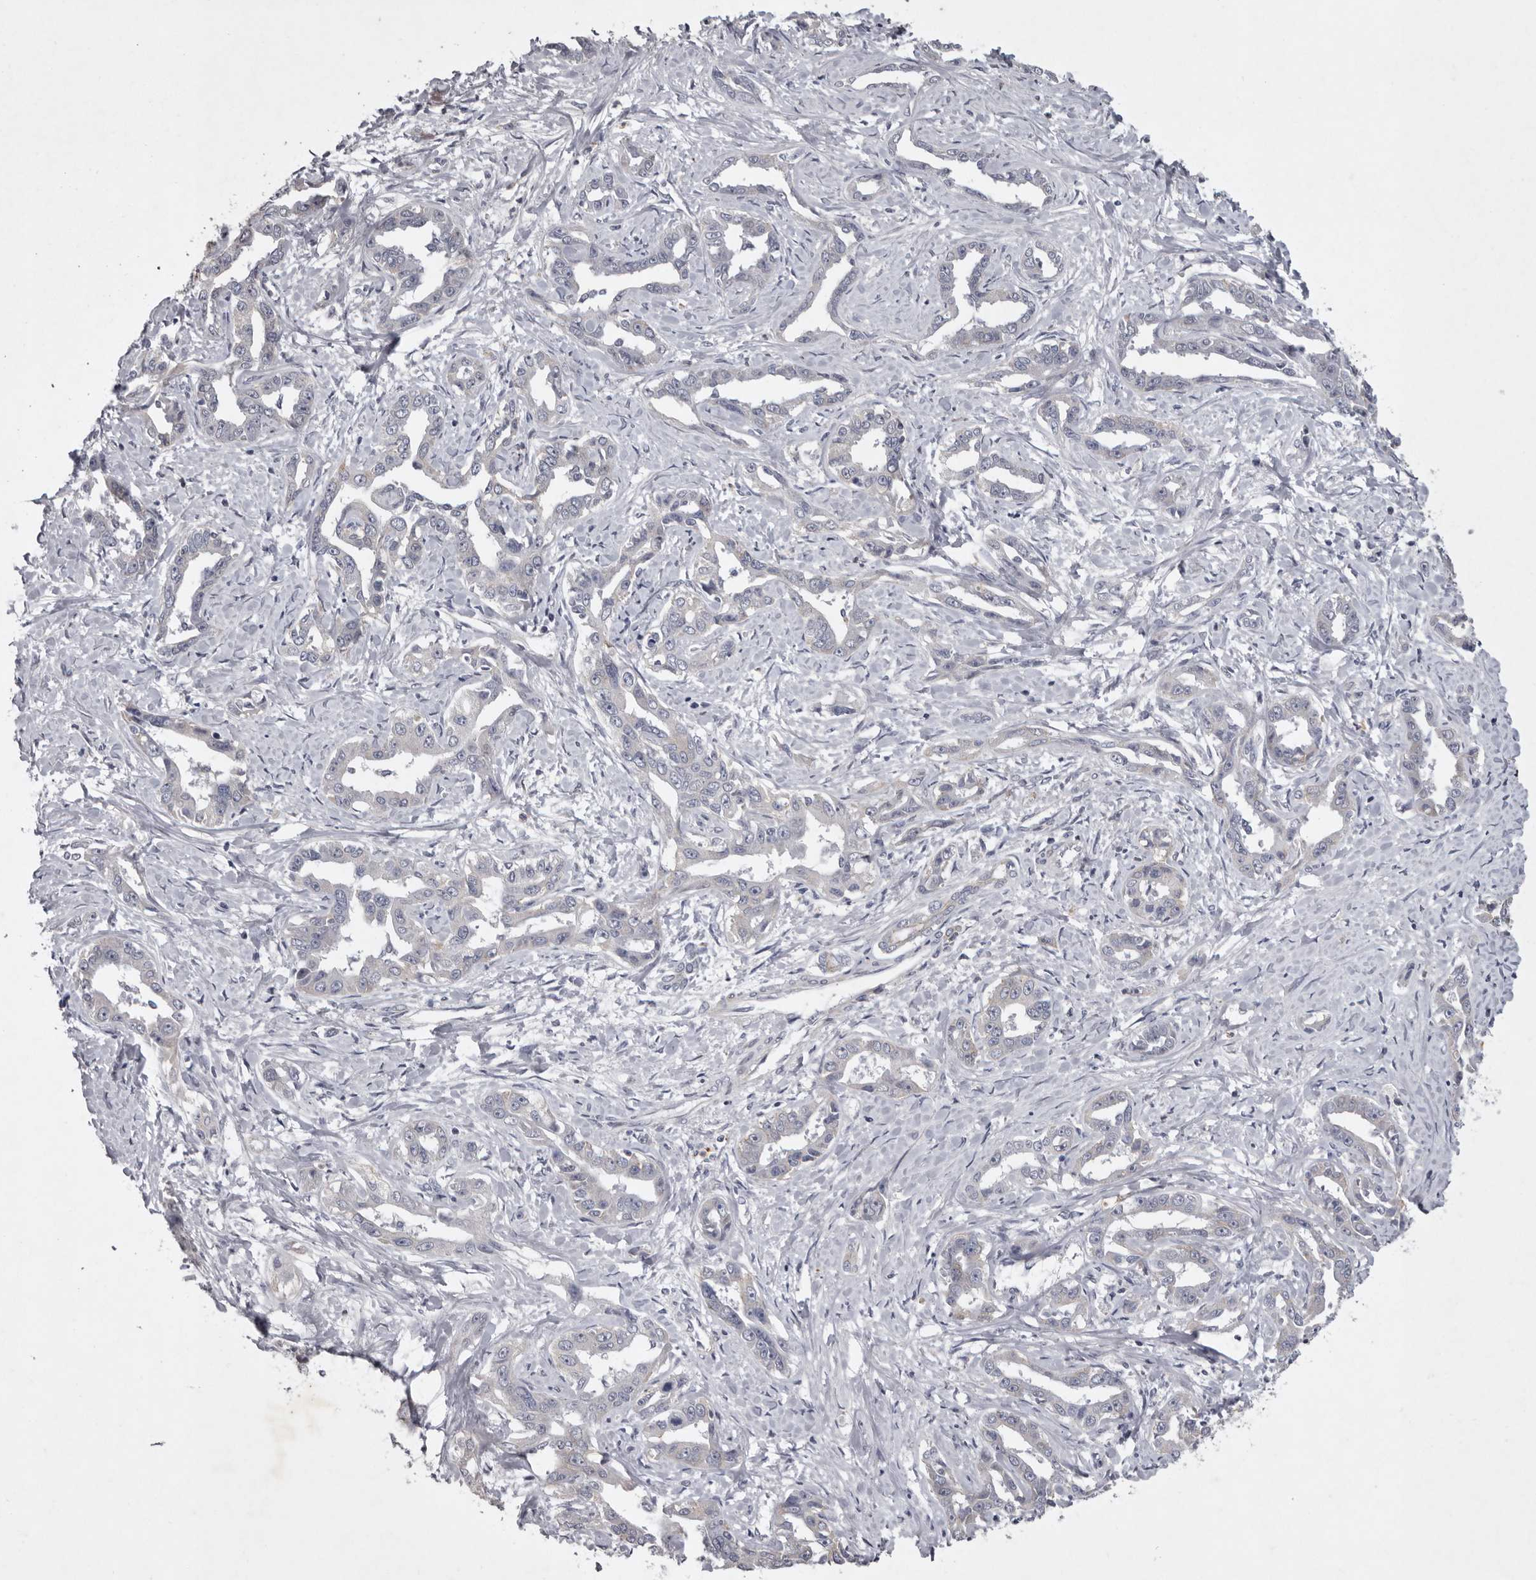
{"staining": {"intensity": "negative", "quantity": "none", "location": "none"}, "tissue": "liver cancer", "cell_type": "Tumor cells", "image_type": "cancer", "snomed": [{"axis": "morphology", "description": "Cholangiocarcinoma"}, {"axis": "topography", "description": "Liver"}], "caption": "Tumor cells are negative for brown protein staining in liver cancer.", "gene": "NKAIN4", "patient": {"sex": "male", "age": 59}}